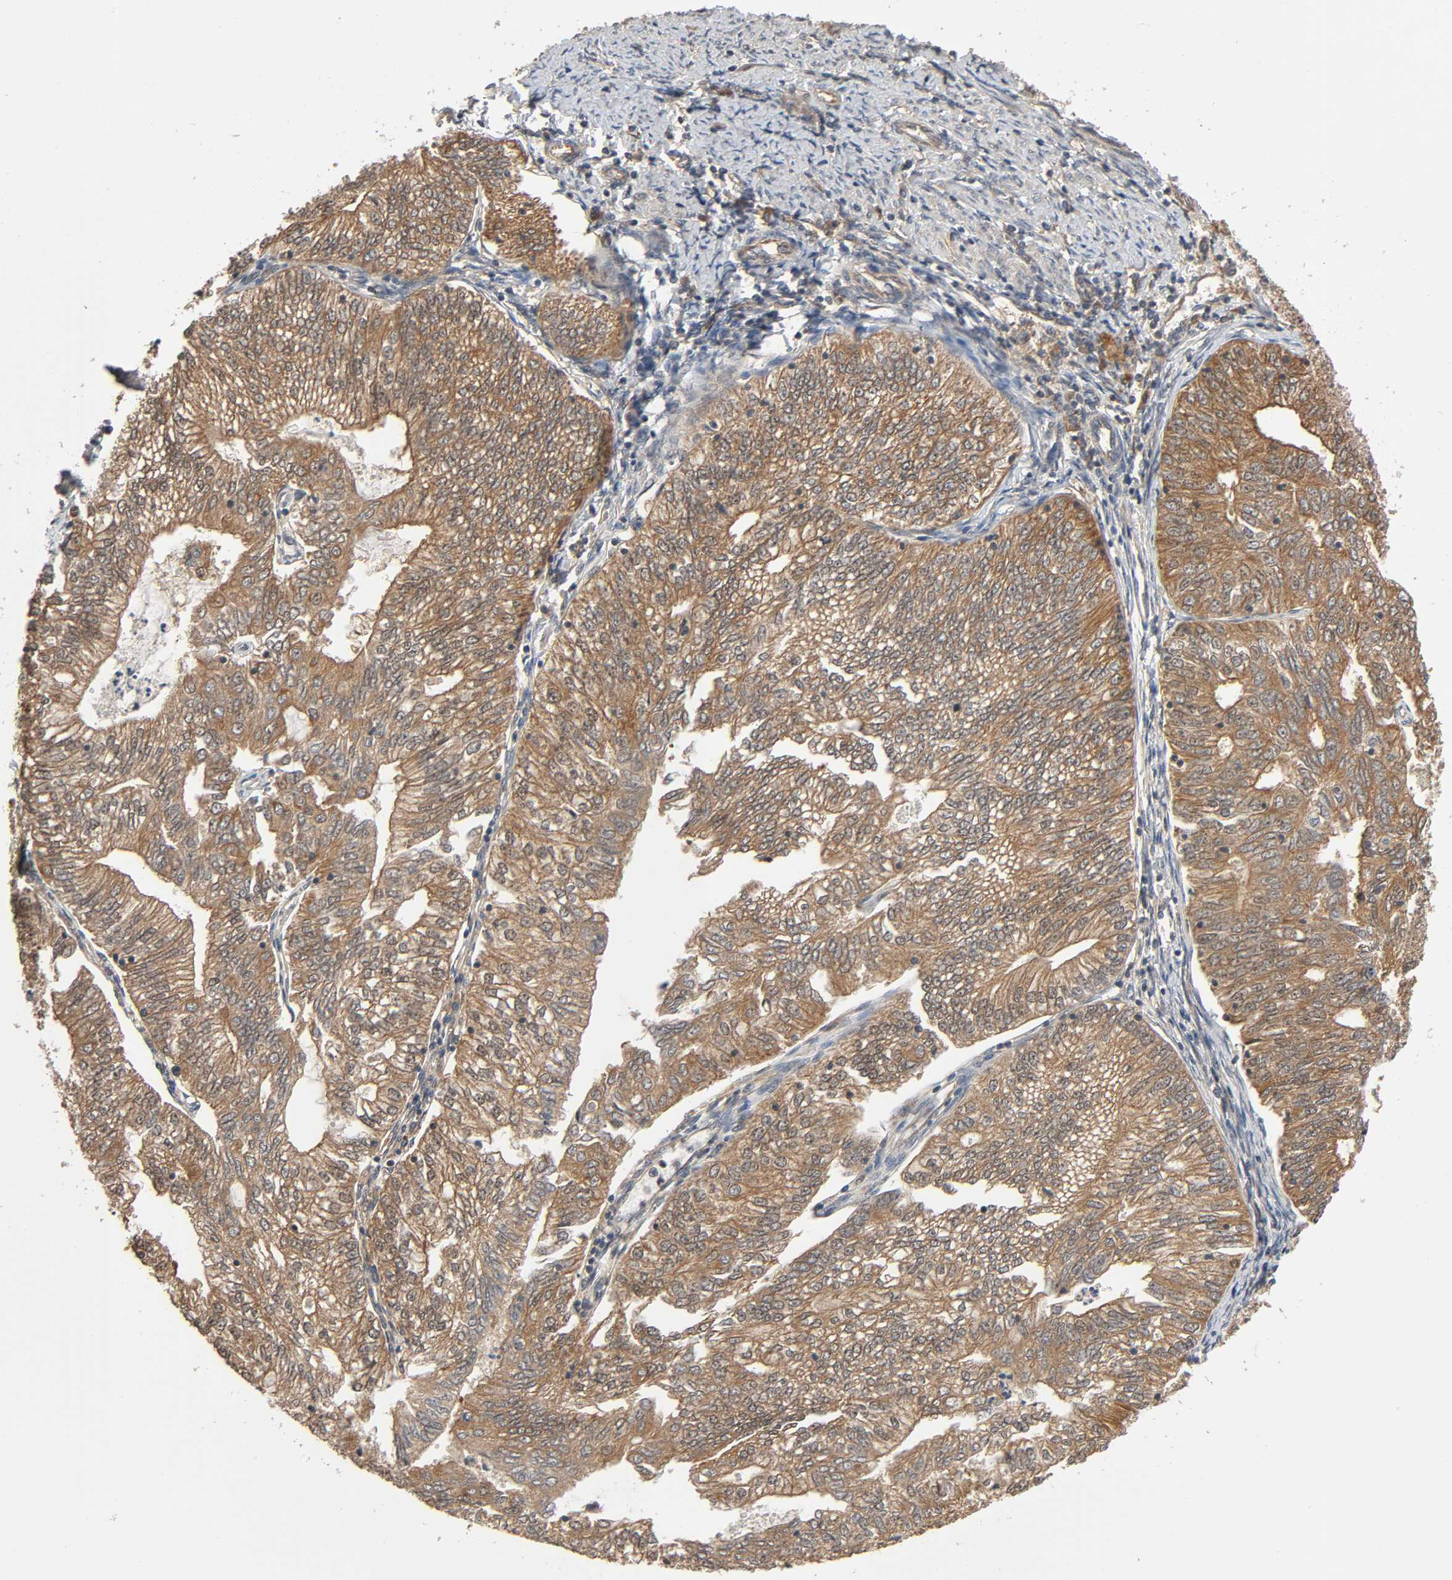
{"staining": {"intensity": "moderate", "quantity": ">75%", "location": "cytoplasmic/membranous"}, "tissue": "endometrial cancer", "cell_type": "Tumor cells", "image_type": "cancer", "snomed": [{"axis": "morphology", "description": "Adenocarcinoma, NOS"}, {"axis": "topography", "description": "Endometrium"}], "caption": "Adenocarcinoma (endometrial) stained with a brown dye exhibits moderate cytoplasmic/membranous positive positivity in about >75% of tumor cells.", "gene": "PPP2R1B", "patient": {"sex": "female", "age": 69}}